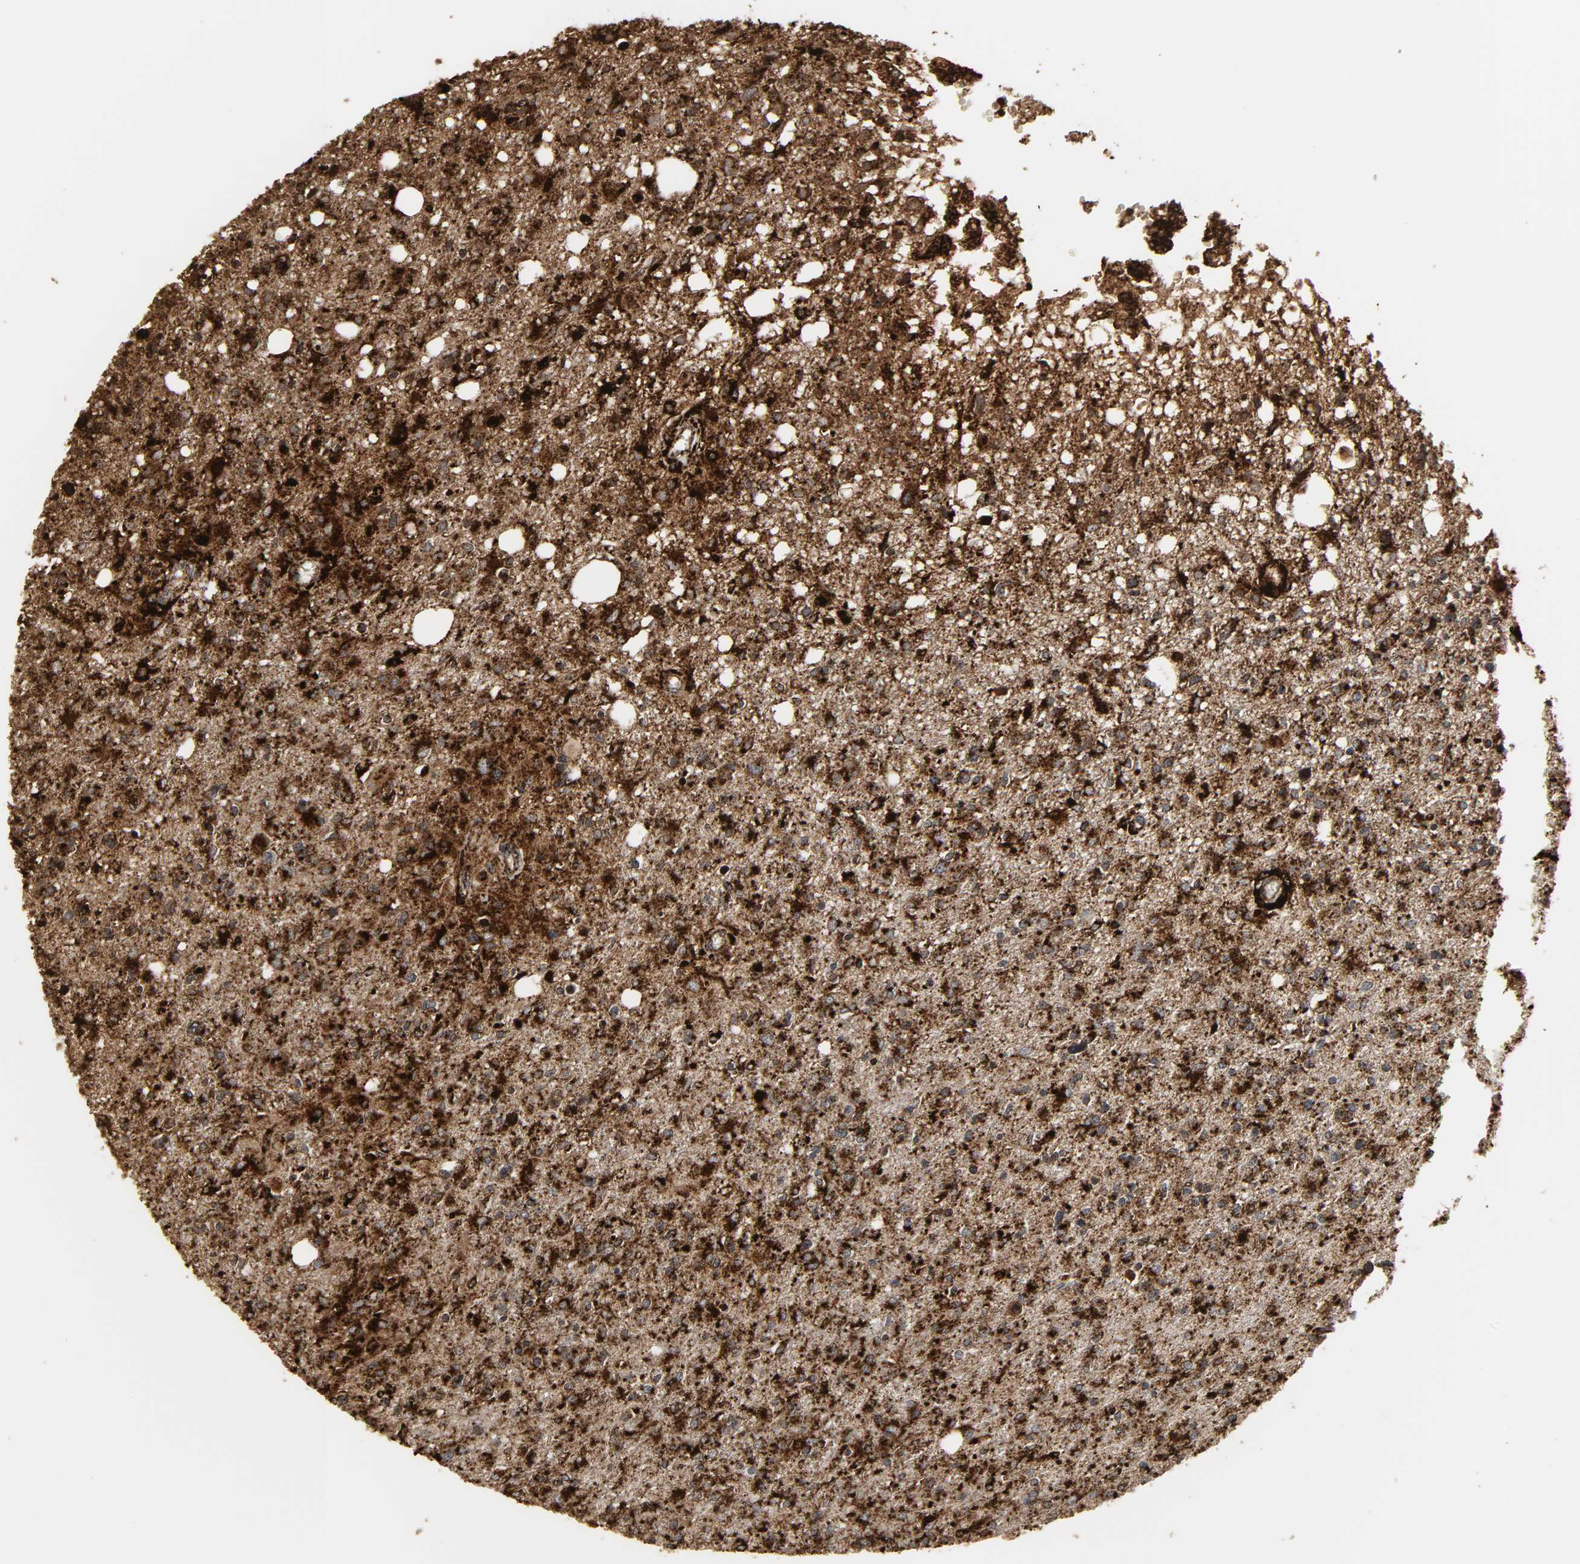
{"staining": {"intensity": "strong", "quantity": ">75%", "location": "cytoplasmic/membranous"}, "tissue": "glioma", "cell_type": "Tumor cells", "image_type": "cancer", "snomed": [{"axis": "morphology", "description": "Glioma, malignant, High grade"}, {"axis": "topography", "description": "Cerebral cortex"}], "caption": "Immunohistochemical staining of high-grade glioma (malignant) exhibits strong cytoplasmic/membranous protein positivity in about >75% of tumor cells.", "gene": "PSAP", "patient": {"sex": "male", "age": 76}}